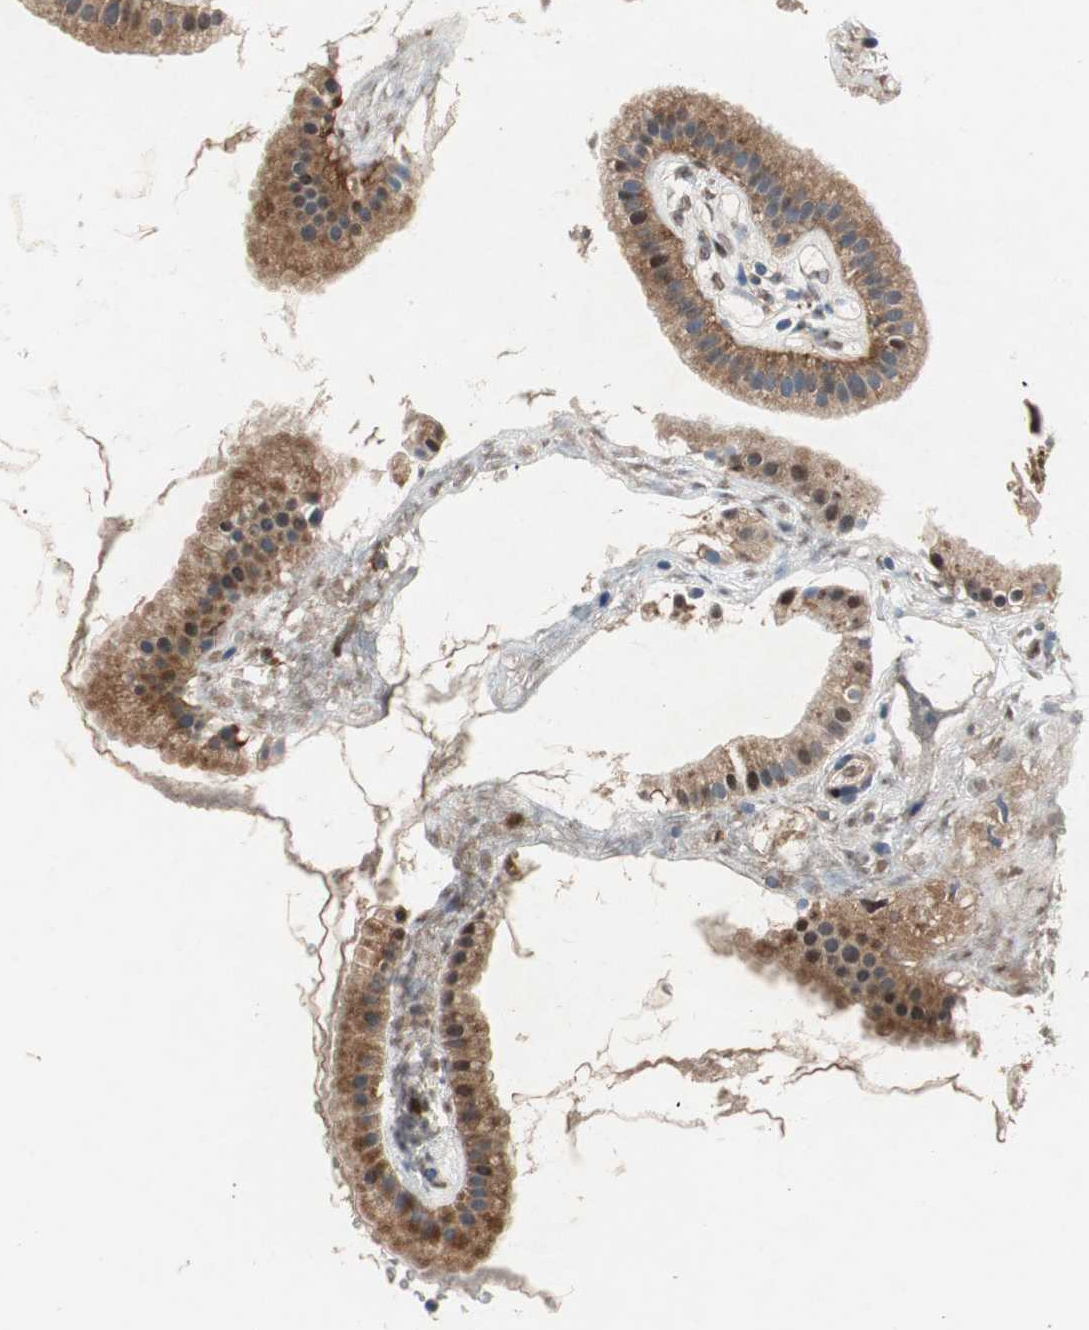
{"staining": {"intensity": "moderate", "quantity": ">75%", "location": "cytoplasmic/membranous,nuclear"}, "tissue": "gallbladder", "cell_type": "Glandular cells", "image_type": "normal", "snomed": [{"axis": "morphology", "description": "Normal tissue, NOS"}, {"axis": "topography", "description": "Gallbladder"}], "caption": "A micrograph of human gallbladder stained for a protein exhibits moderate cytoplasmic/membranous,nuclear brown staining in glandular cells.", "gene": "RPL35", "patient": {"sex": "female", "age": 64}}